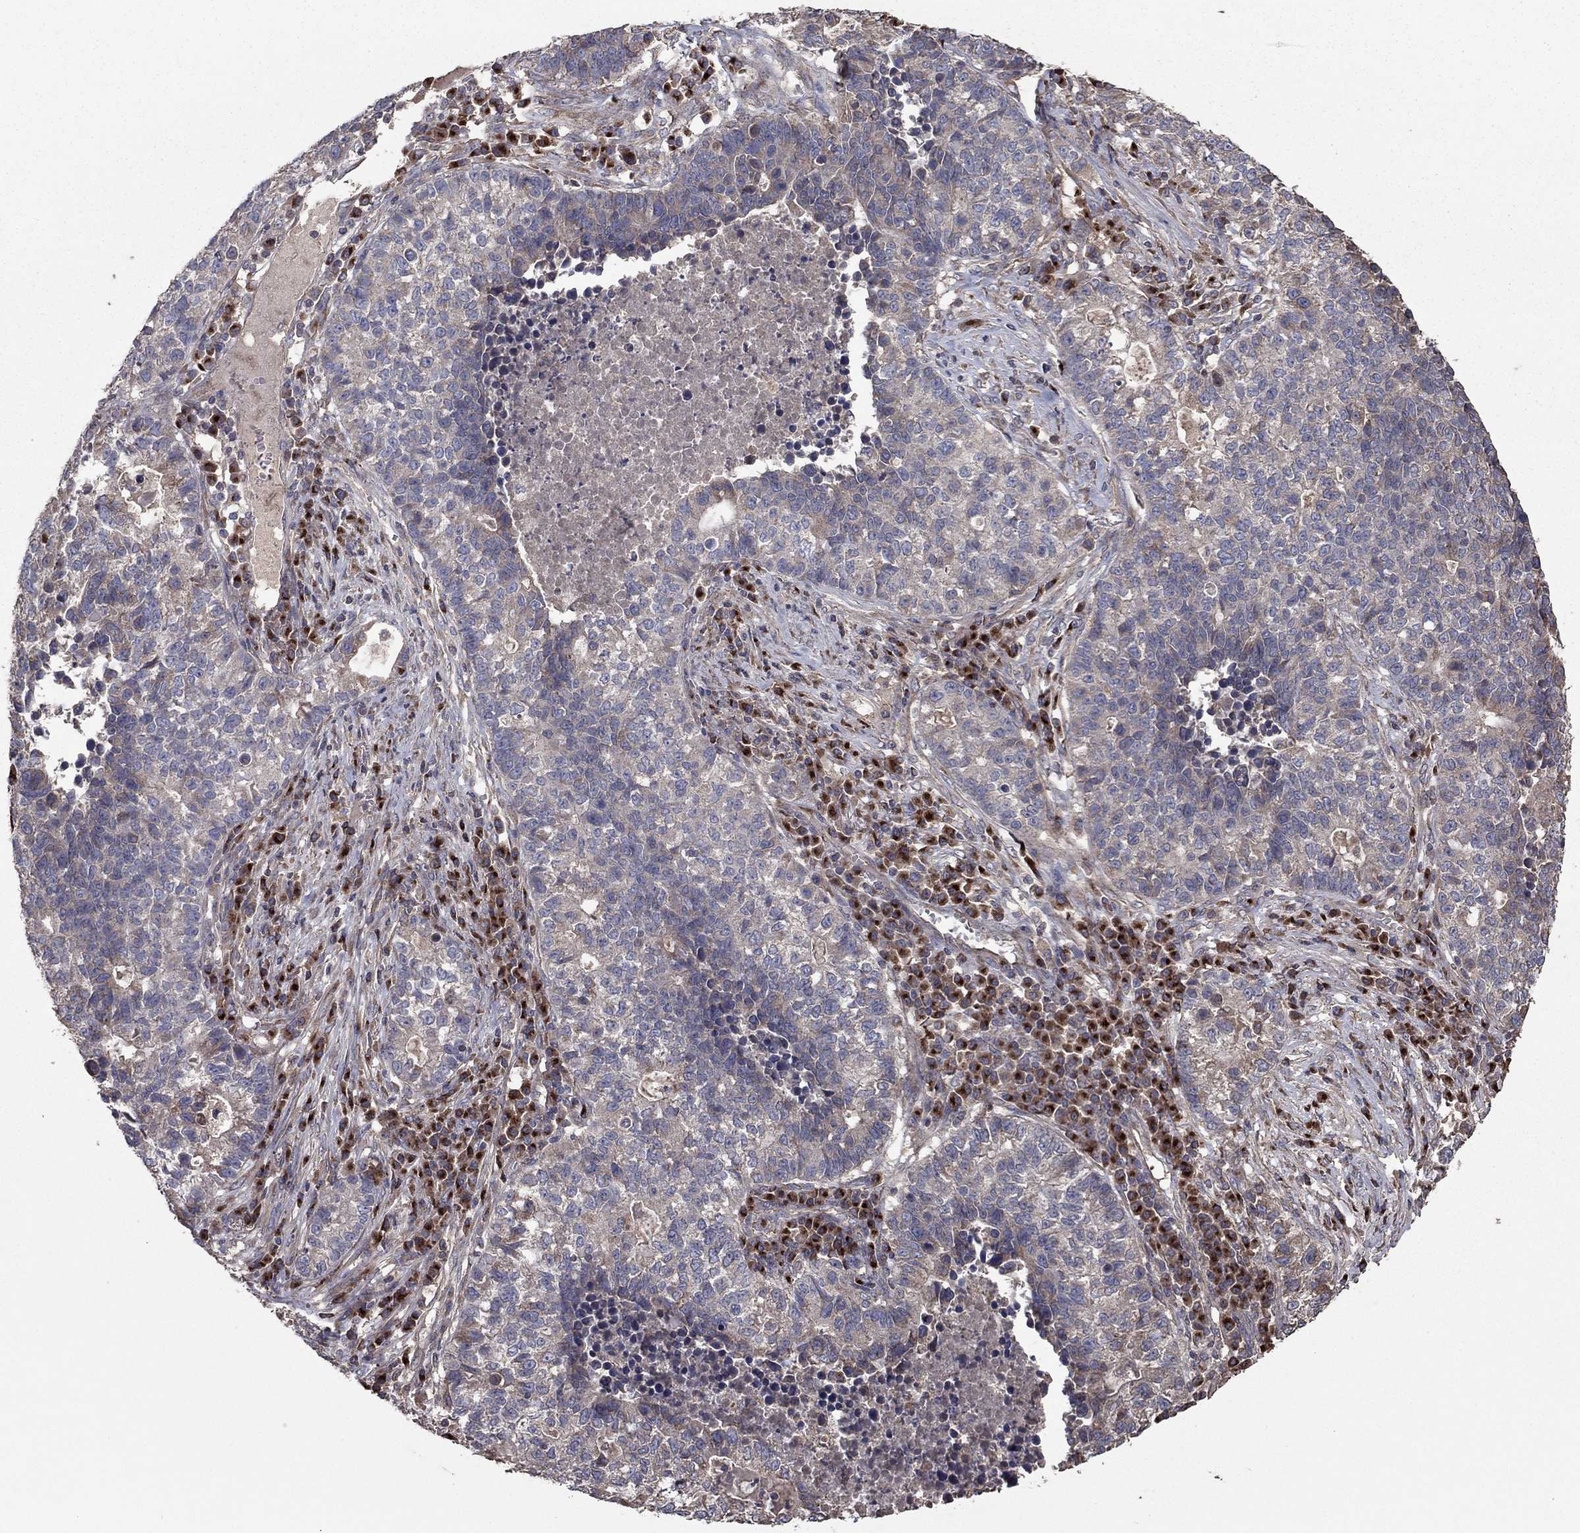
{"staining": {"intensity": "negative", "quantity": "none", "location": "none"}, "tissue": "lung cancer", "cell_type": "Tumor cells", "image_type": "cancer", "snomed": [{"axis": "morphology", "description": "Adenocarcinoma, NOS"}, {"axis": "topography", "description": "Lung"}], "caption": "Tumor cells show no significant staining in lung cancer.", "gene": "FLT4", "patient": {"sex": "male", "age": 57}}